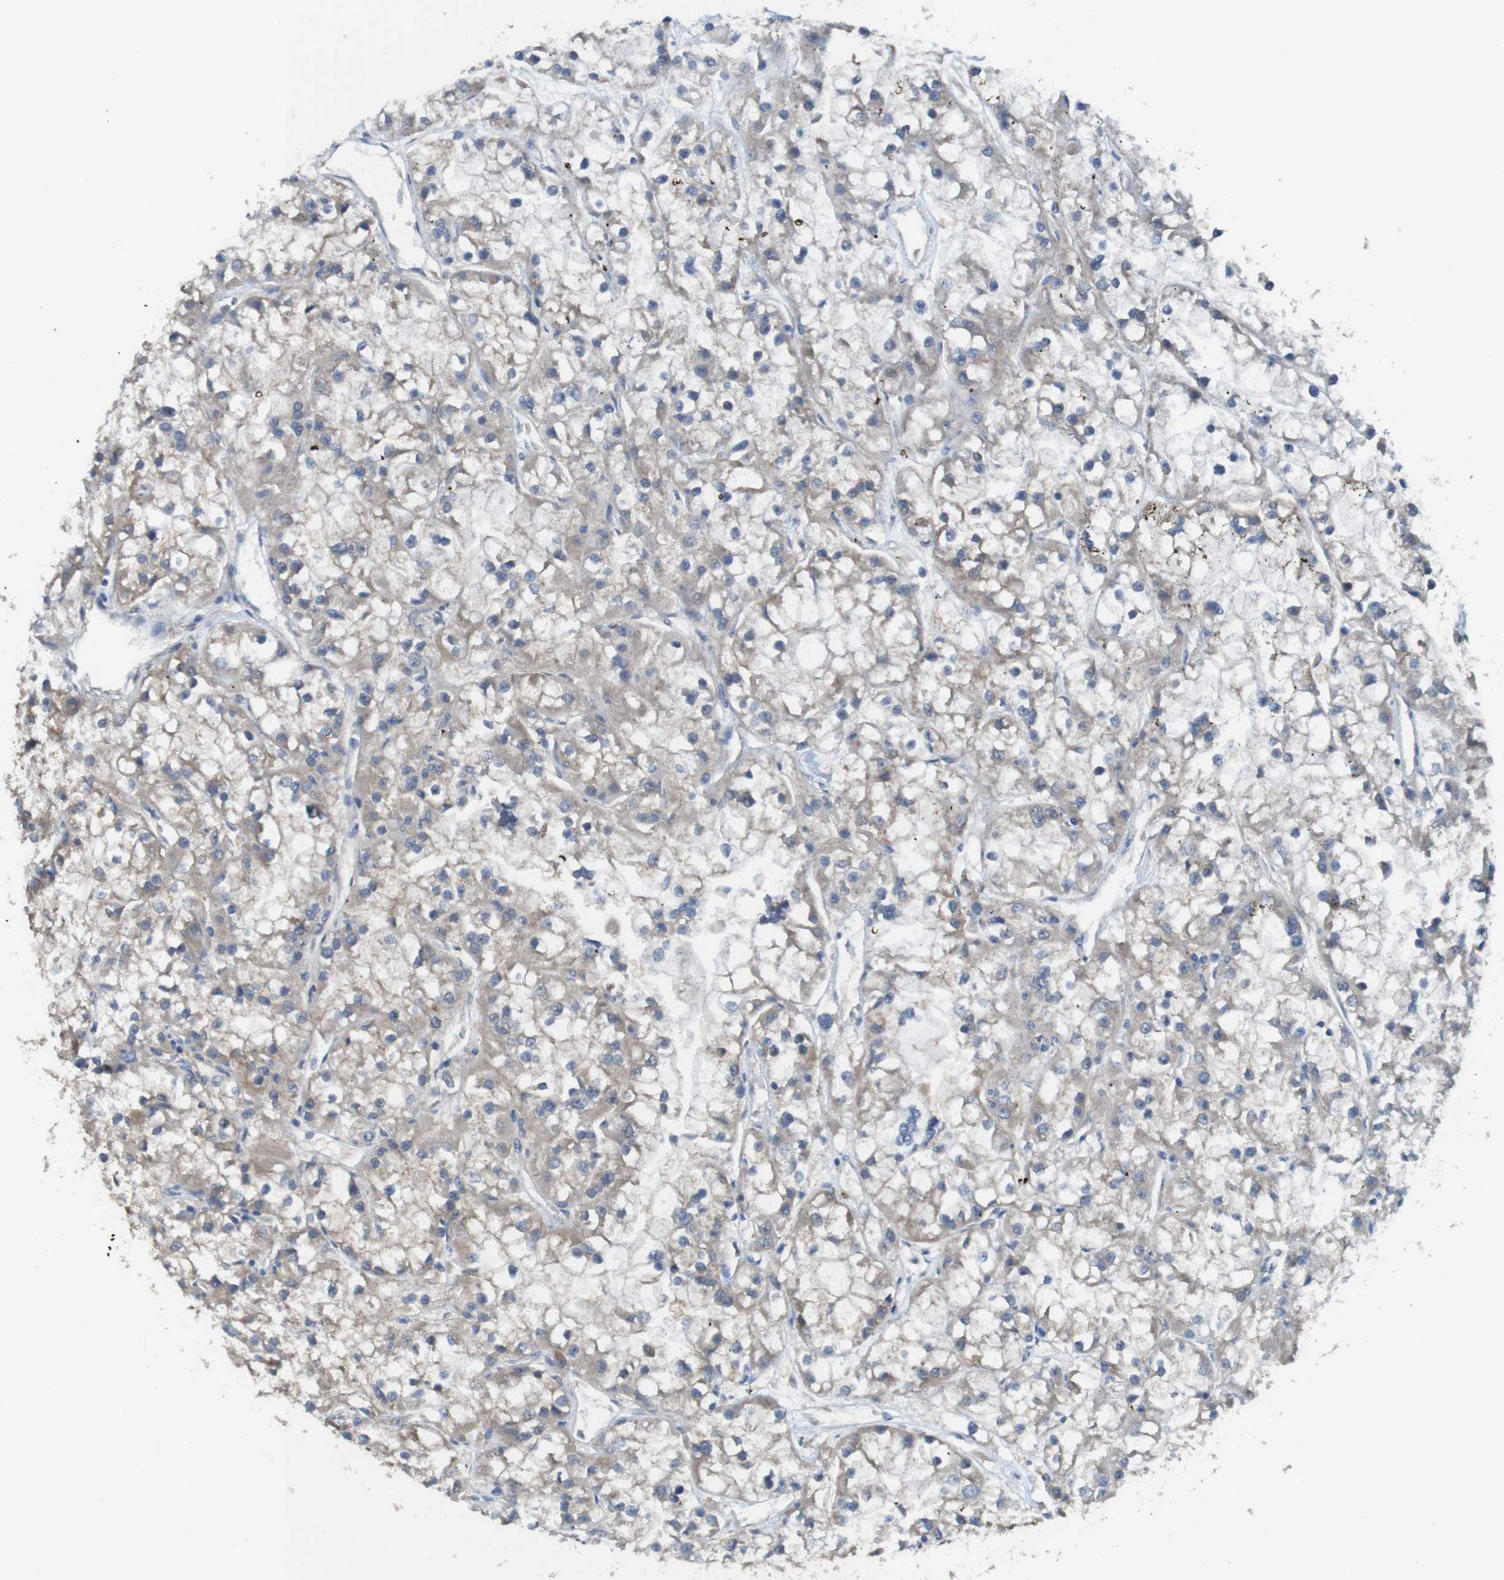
{"staining": {"intensity": "negative", "quantity": "none", "location": "none"}, "tissue": "renal cancer", "cell_type": "Tumor cells", "image_type": "cancer", "snomed": [{"axis": "morphology", "description": "Adenocarcinoma, NOS"}, {"axis": "topography", "description": "Kidney"}], "caption": "Renal adenocarcinoma was stained to show a protein in brown. There is no significant positivity in tumor cells.", "gene": "CDC34", "patient": {"sex": "female", "age": 52}}